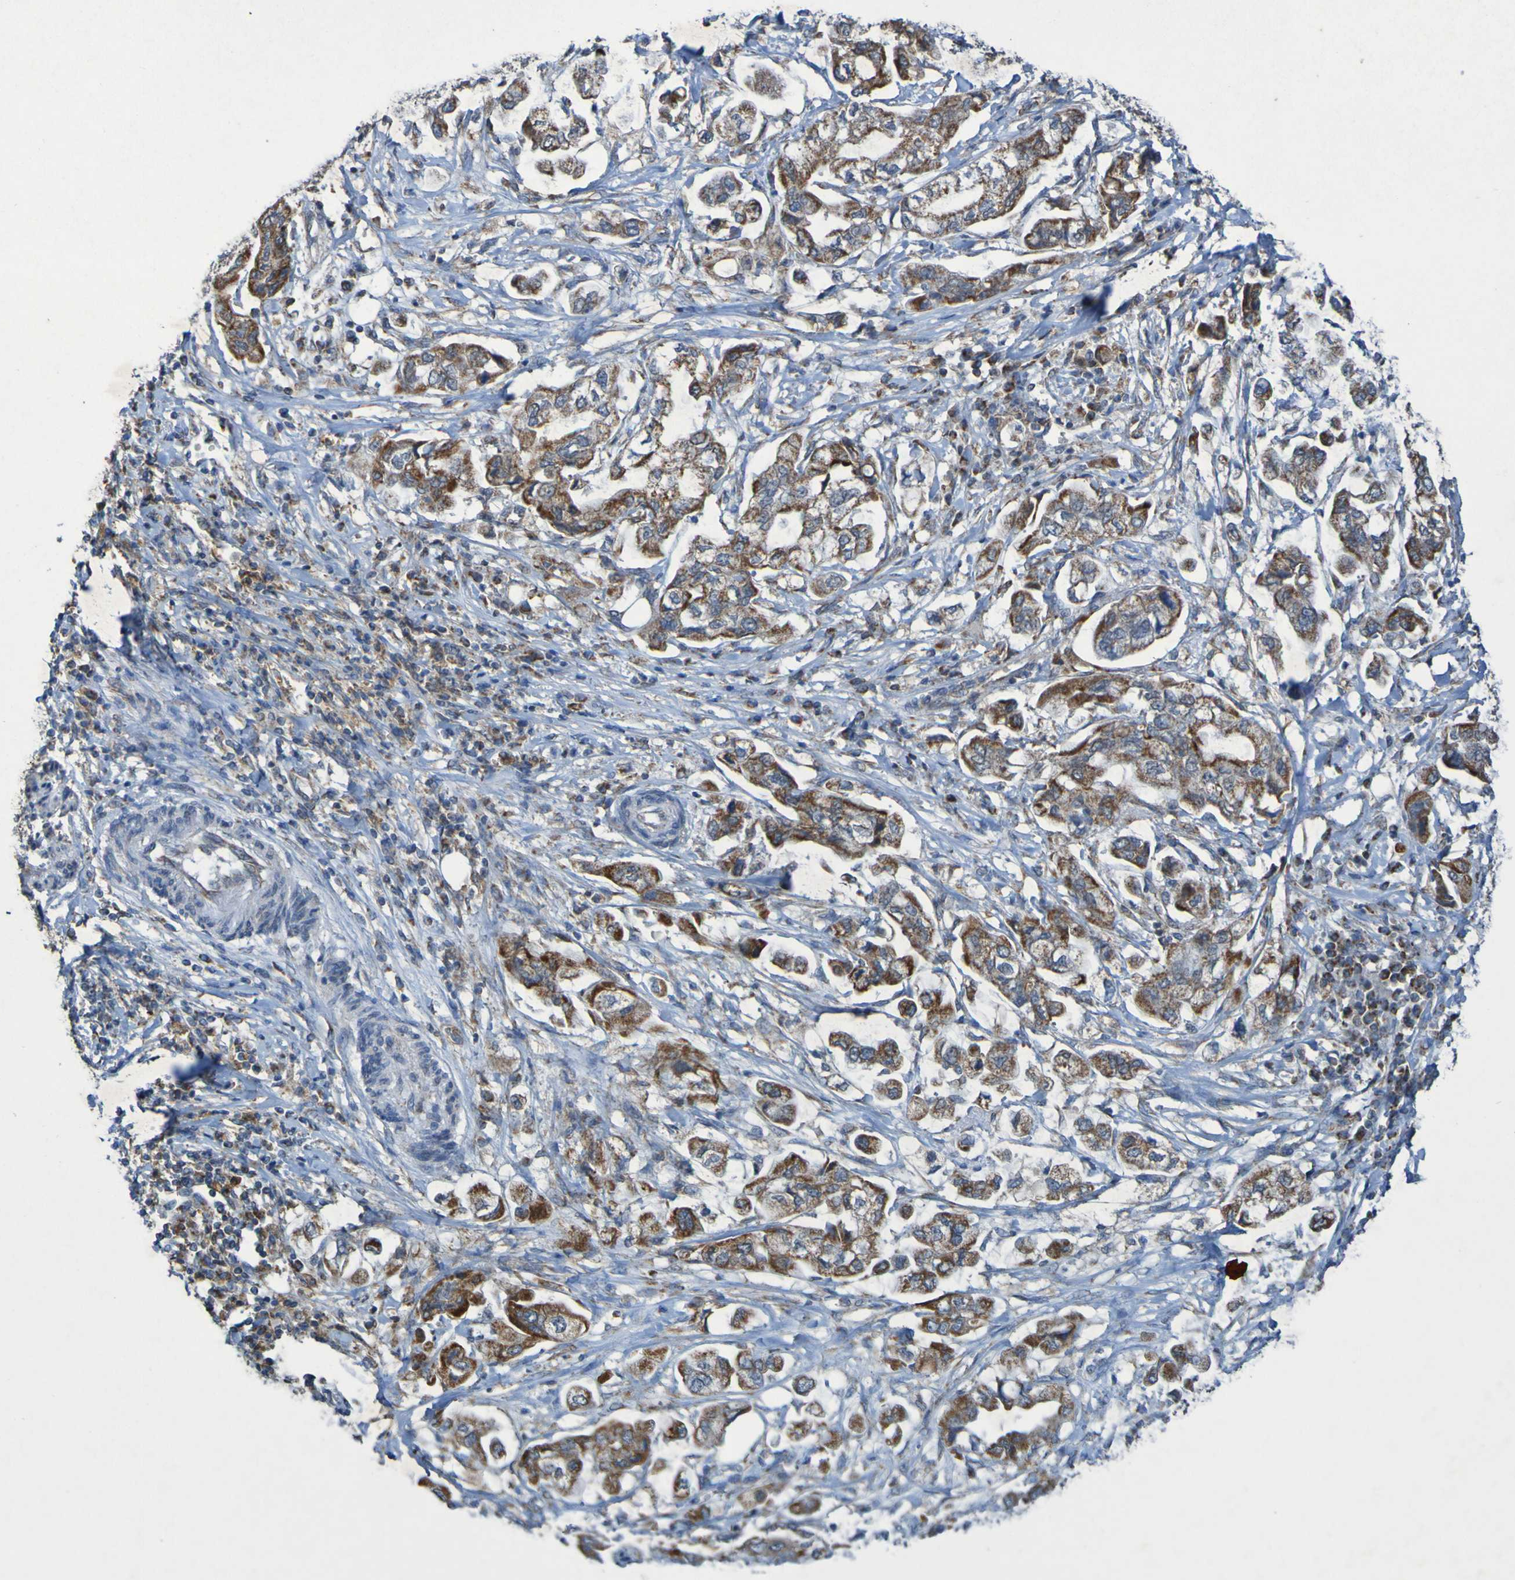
{"staining": {"intensity": "moderate", "quantity": ">75%", "location": "cytoplasmic/membranous"}, "tissue": "stomach cancer", "cell_type": "Tumor cells", "image_type": "cancer", "snomed": [{"axis": "morphology", "description": "Adenocarcinoma, NOS"}, {"axis": "topography", "description": "Stomach"}], "caption": "IHC of stomach adenocarcinoma shows medium levels of moderate cytoplasmic/membranous positivity in about >75% of tumor cells.", "gene": "CCDC51", "patient": {"sex": "male", "age": 62}}